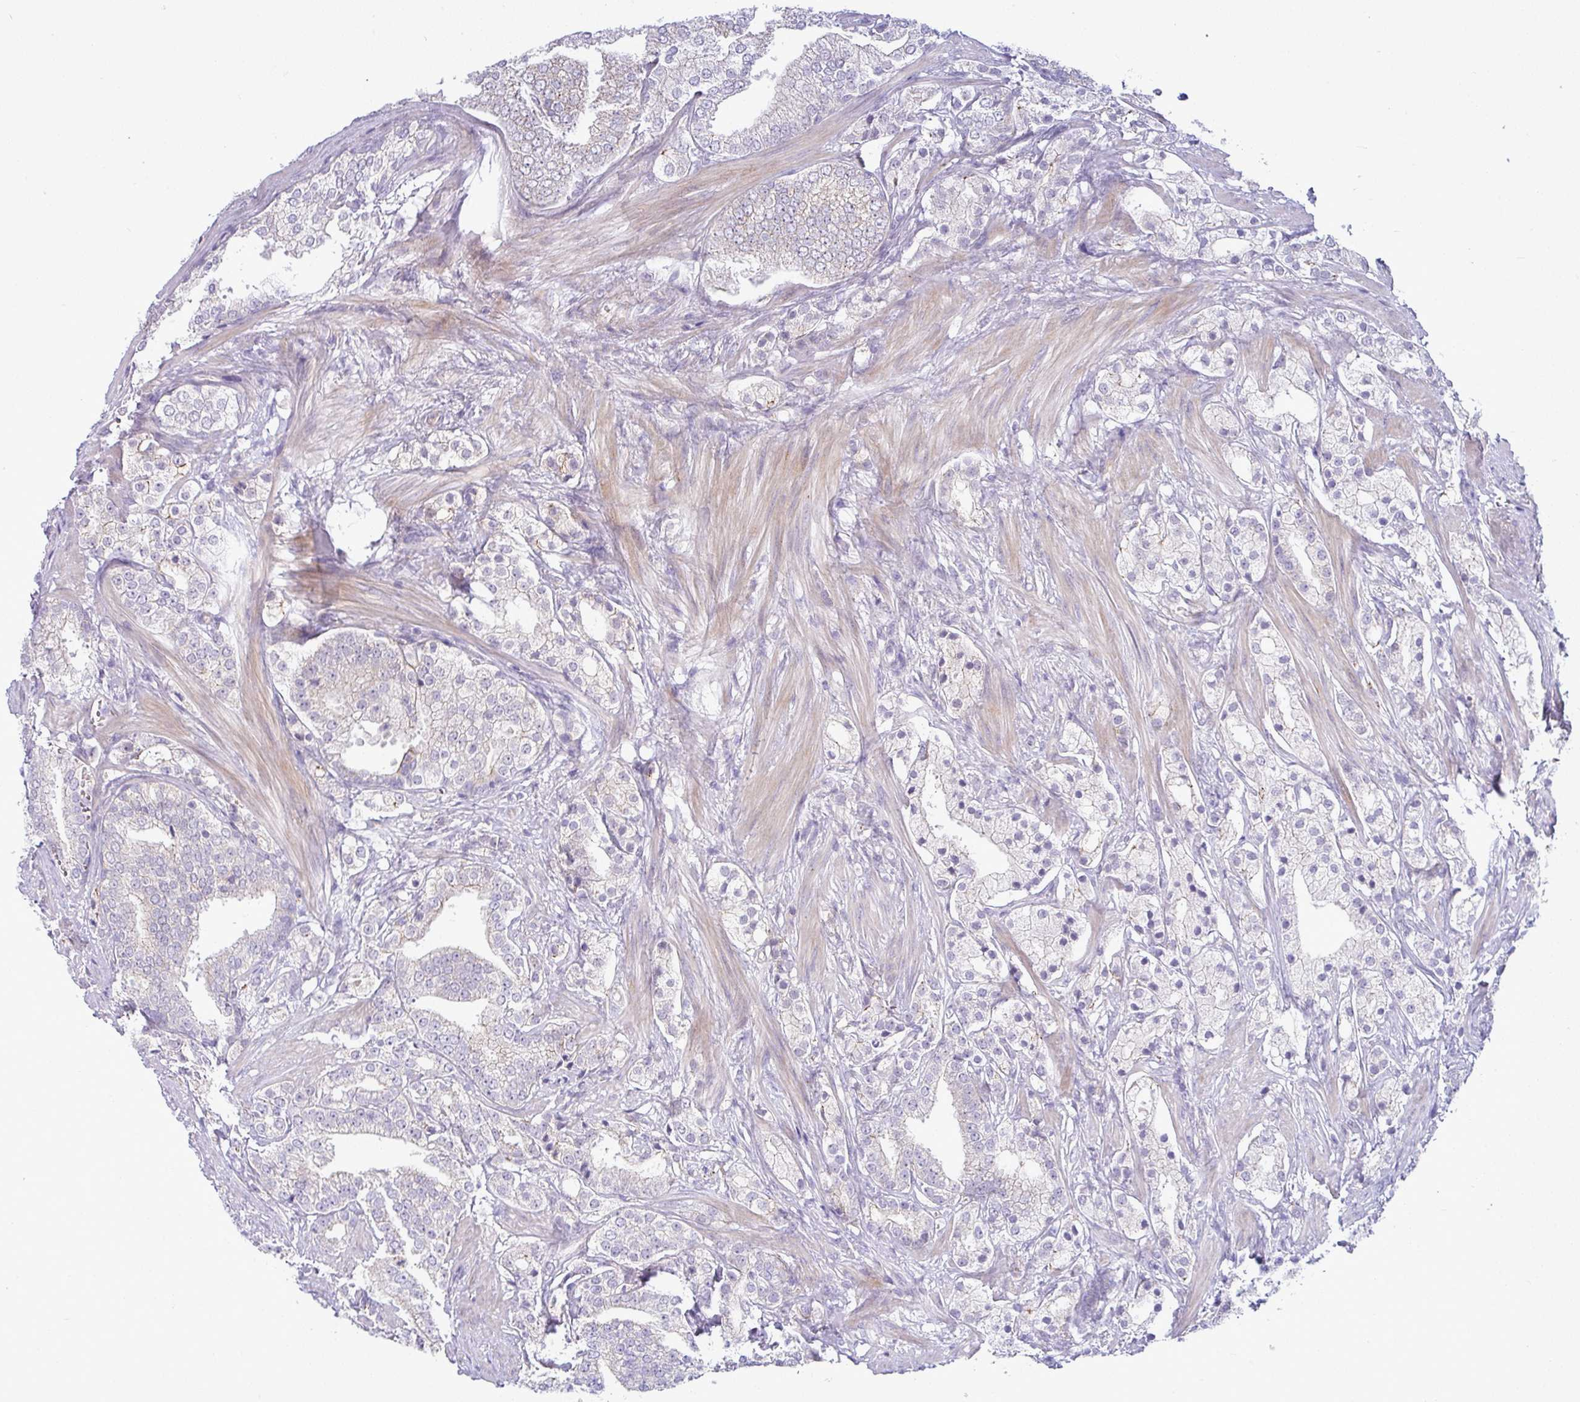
{"staining": {"intensity": "negative", "quantity": "none", "location": "none"}, "tissue": "prostate cancer", "cell_type": "Tumor cells", "image_type": "cancer", "snomed": [{"axis": "morphology", "description": "Adenocarcinoma, High grade"}, {"axis": "topography", "description": "Prostate"}], "caption": "Histopathology image shows no significant protein expression in tumor cells of prostate cancer (high-grade adenocarcinoma).", "gene": "ACAP3", "patient": {"sex": "male", "age": 50}}